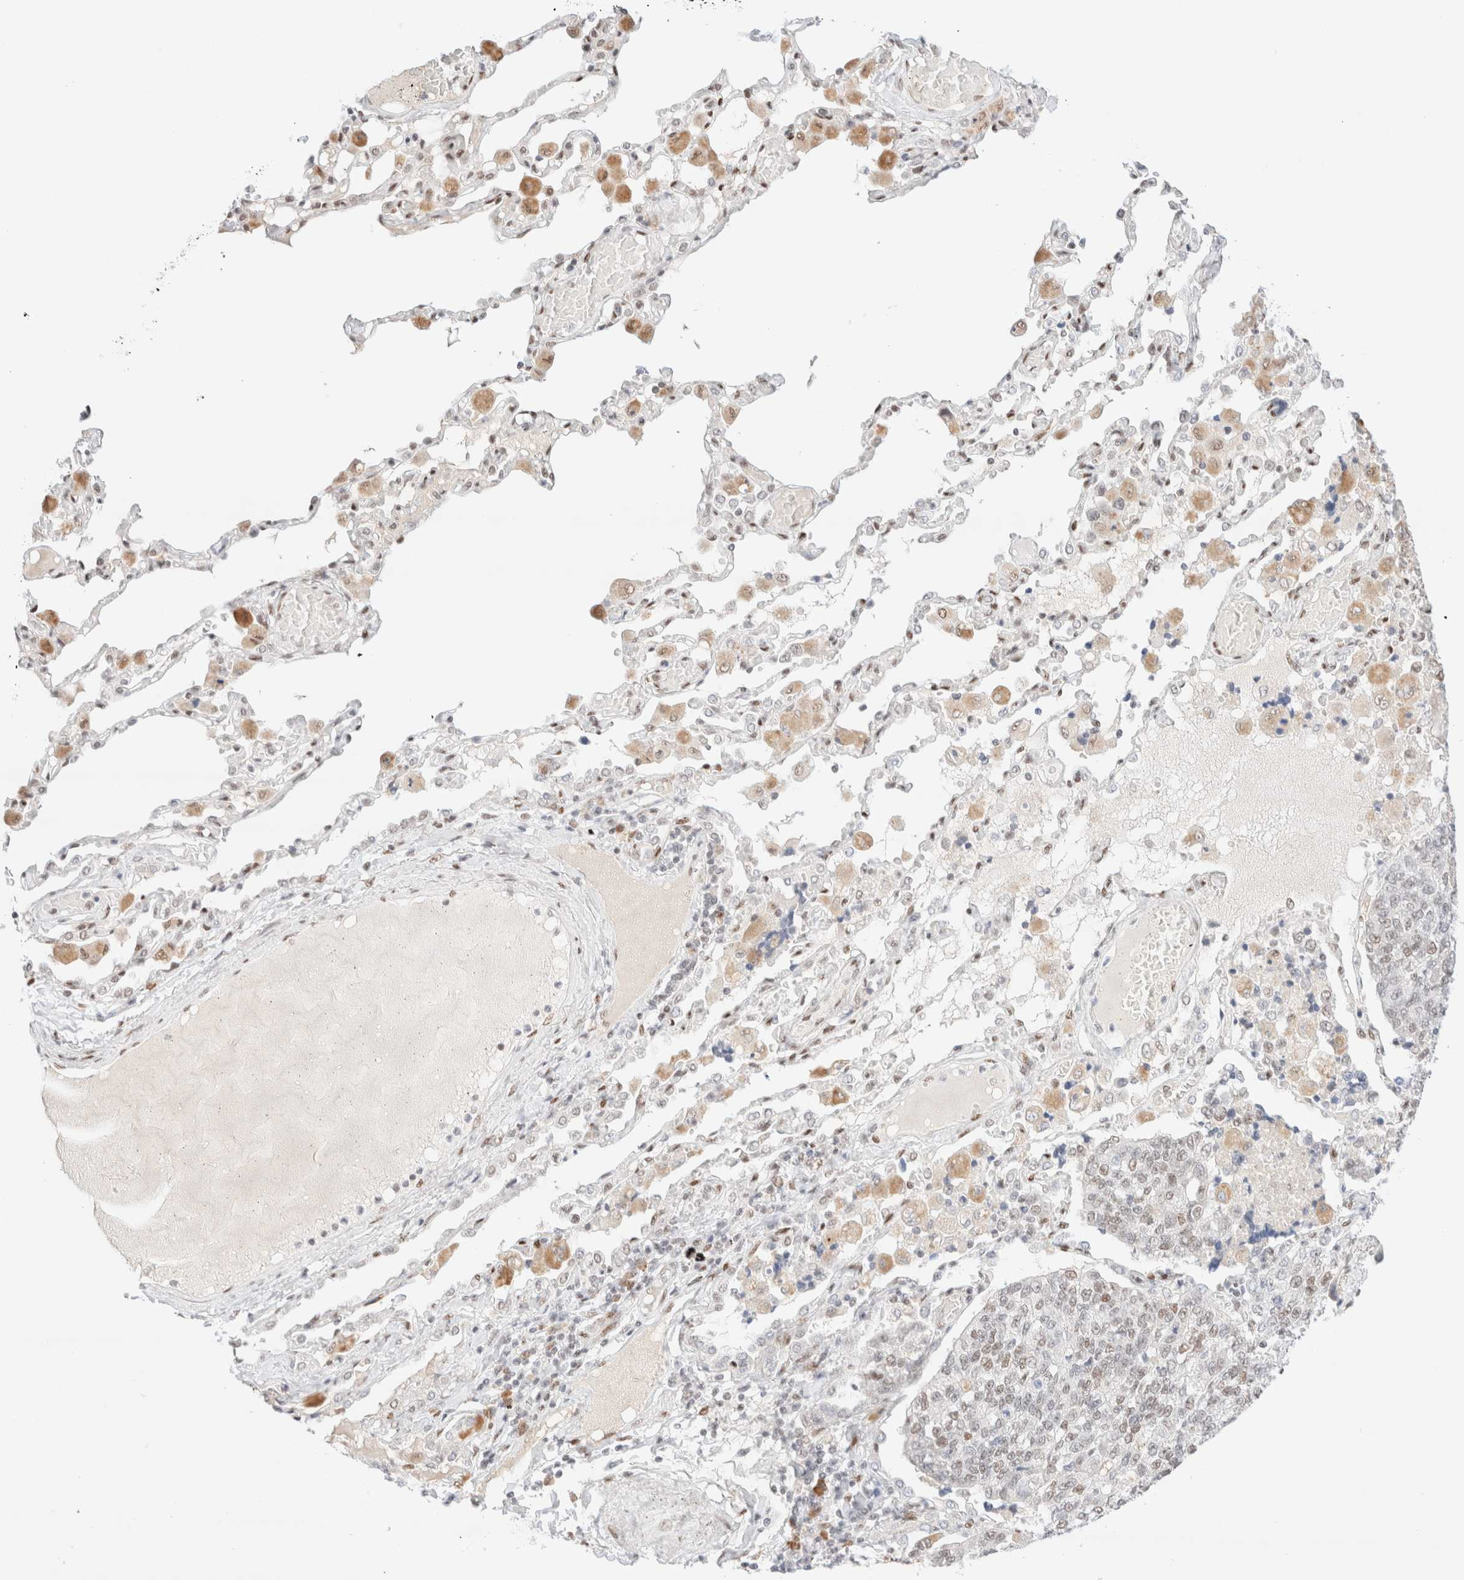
{"staining": {"intensity": "weak", "quantity": "<25%", "location": "nuclear"}, "tissue": "lung cancer", "cell_type": "Tumor cells", "image_type": "cancer", "snomed": [{"axis": "morphology", "description": "Adenocarcinoma, NOS"}, {"axis": "topography", "description": "Lung"}], "caption": "Adenocarcinoma (lung) was stained to show a protein in brown. There is no significant staining in tumor cells.", "gene": "CIC", "patient": {"sex": "male", "age": 49}}